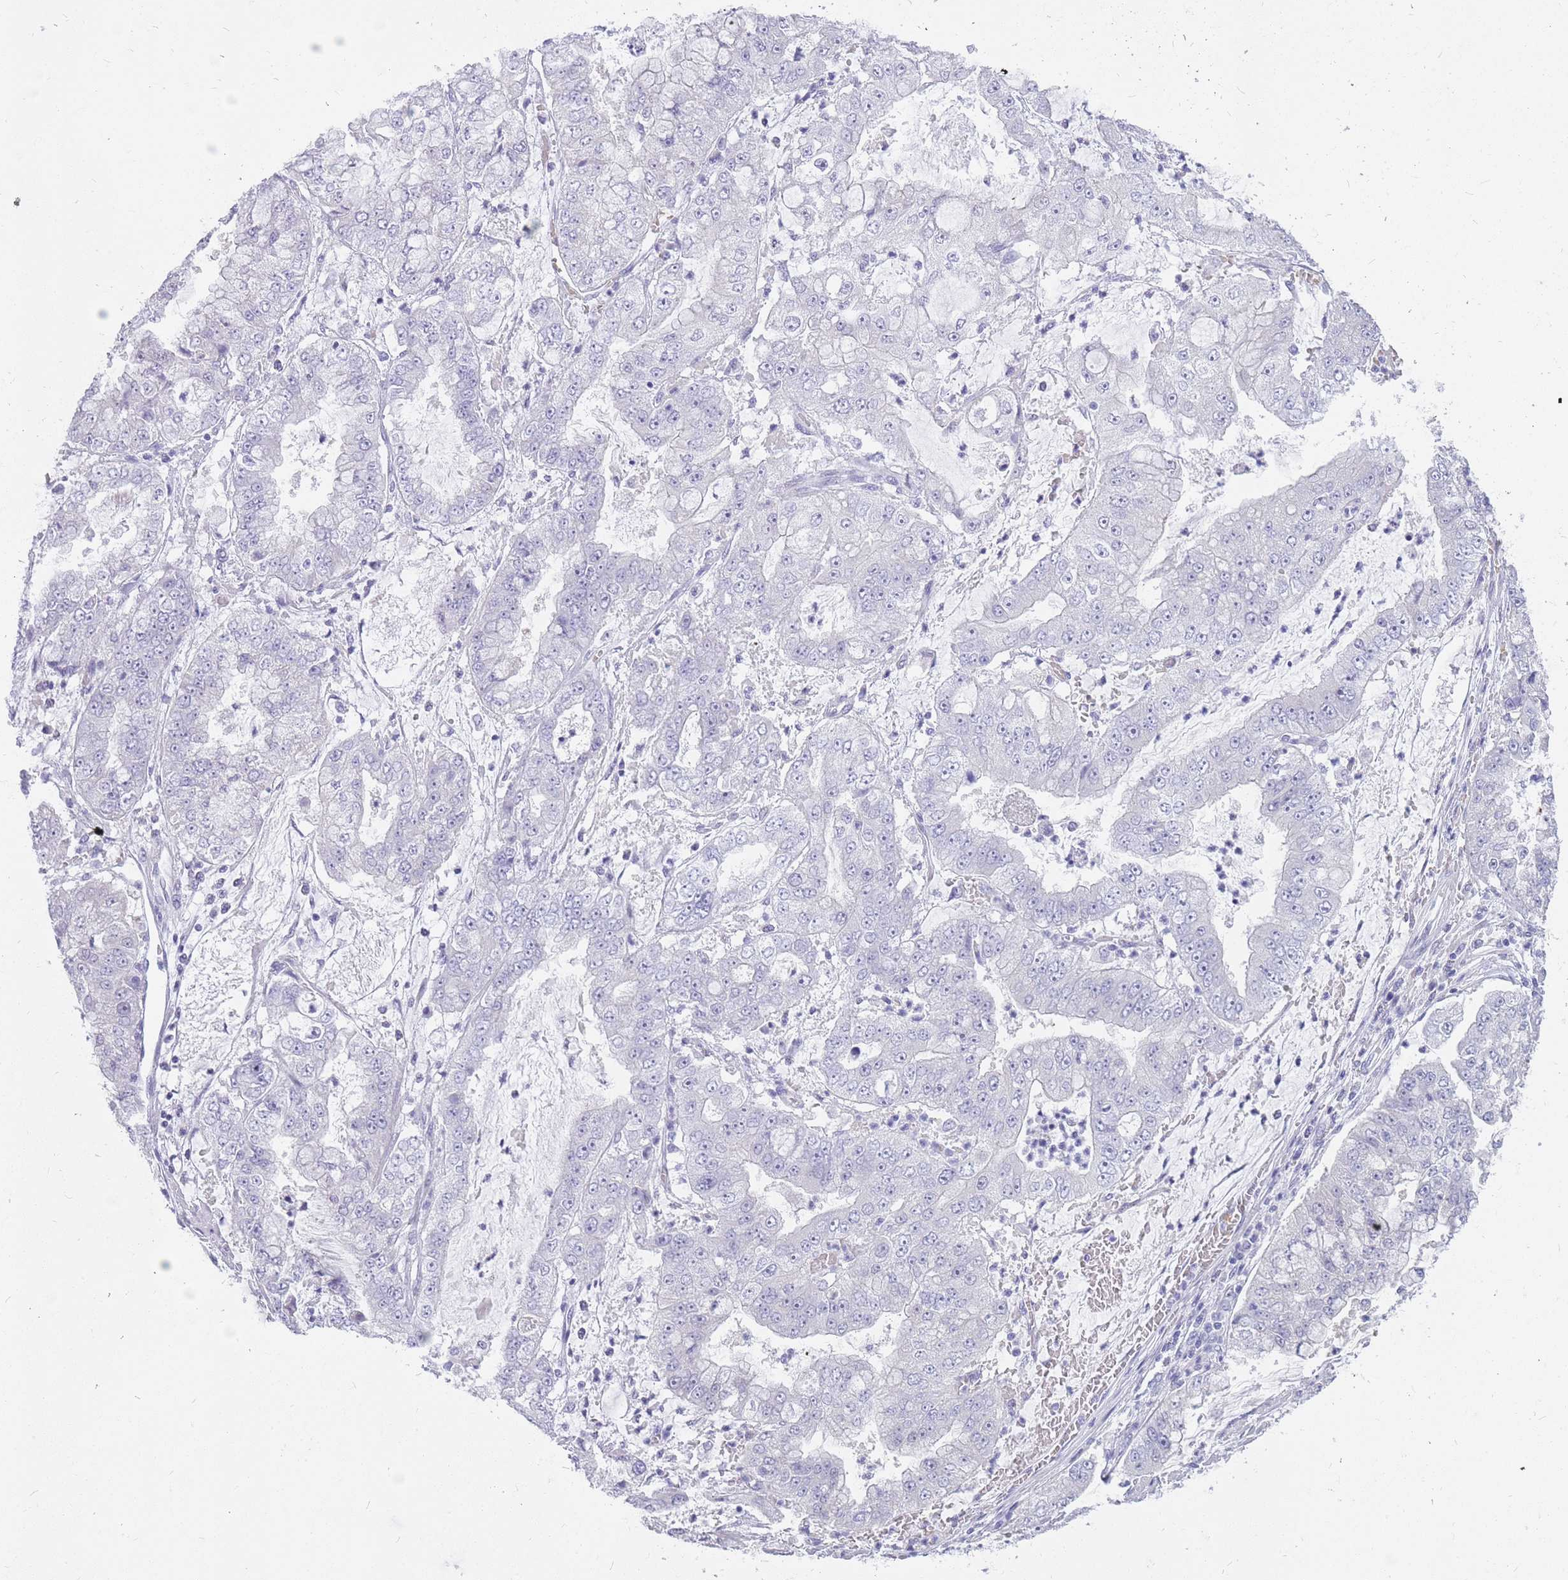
{"staining": {"intensity": "negative", "quantity": "none", "location": "none"}, "tissue": "stomach cancer", "cell_type": "Tumor cells", "image_type": "cancer", "snomed": [{"axis": "morphology", "description": "Adenocarcinoma, NOS"}, {"axis": "topography", "description": "Stomach"}], "caption": "Stomach cancer (adenocarcinoma) stained for a protein using IHC demonstrates no positivity tumor cells.", "gene": "INS", "patient": {"sex": "male", "age": 76}}